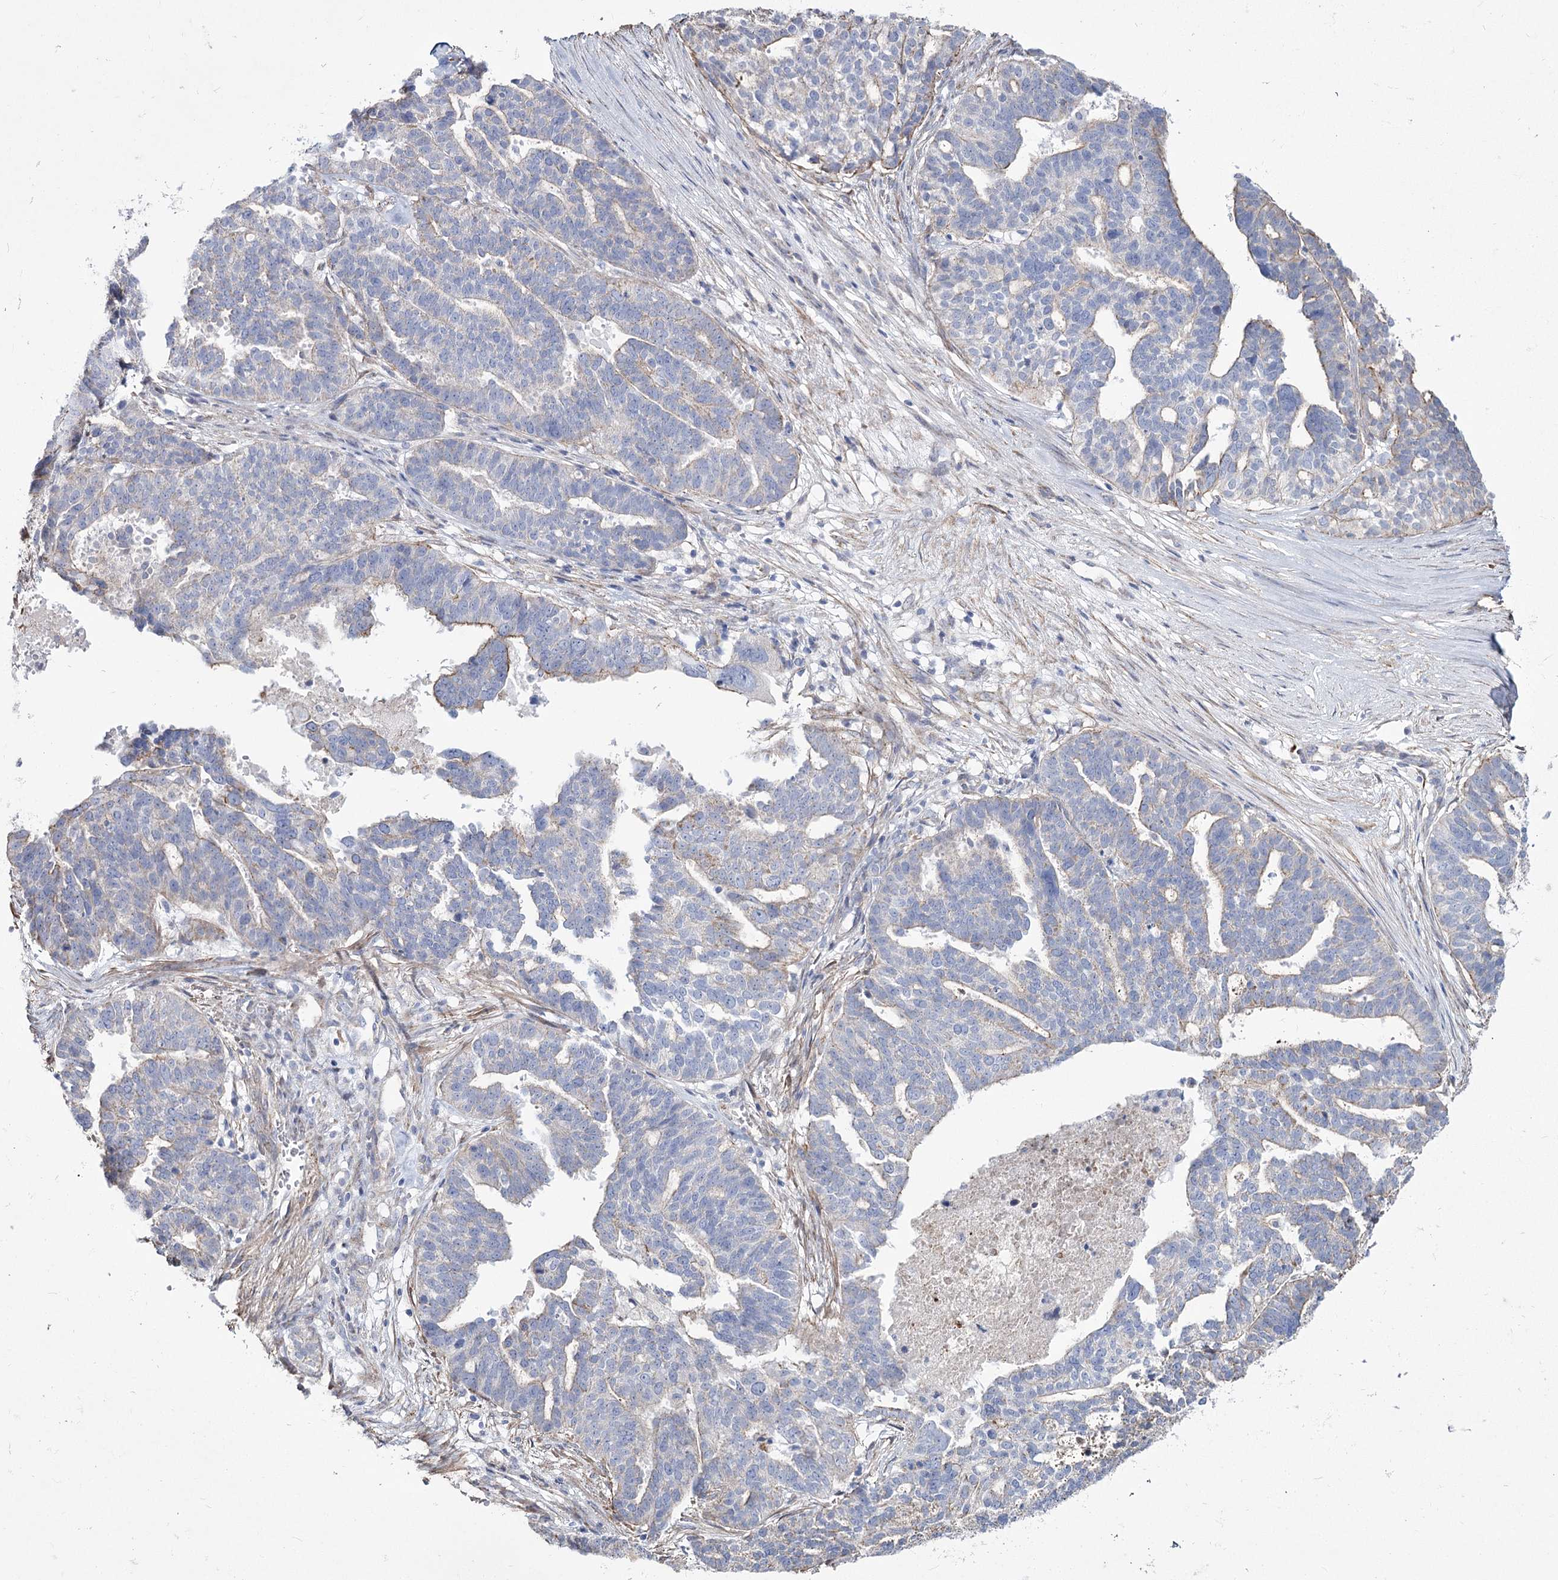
{"staining": {"intensity": "weak", "quantity": "<25%", "location": "cytoplasmic/membranous"}, "tissue": "ovarian cancer", "cell_type": "Tumor cells", "image_type": "cancer", "snomed": [{"axis": "morphology", "description": "Cystadenocarcinoma, serous, NOS"}, {"axis": "topography", "description": "Ovary"}], "caption": "High magnification brightfield microscopy of ovarian serous cystadenocarcinoma stained with DAB (3,3'-diaminobenzidine) (brown) and counterstained with hematoxylin (blue): tumor cells show no significant staining. Nuclei are stained in blue.", "gene": "ME3", "patient": {"sex": "female", "age": 59}}